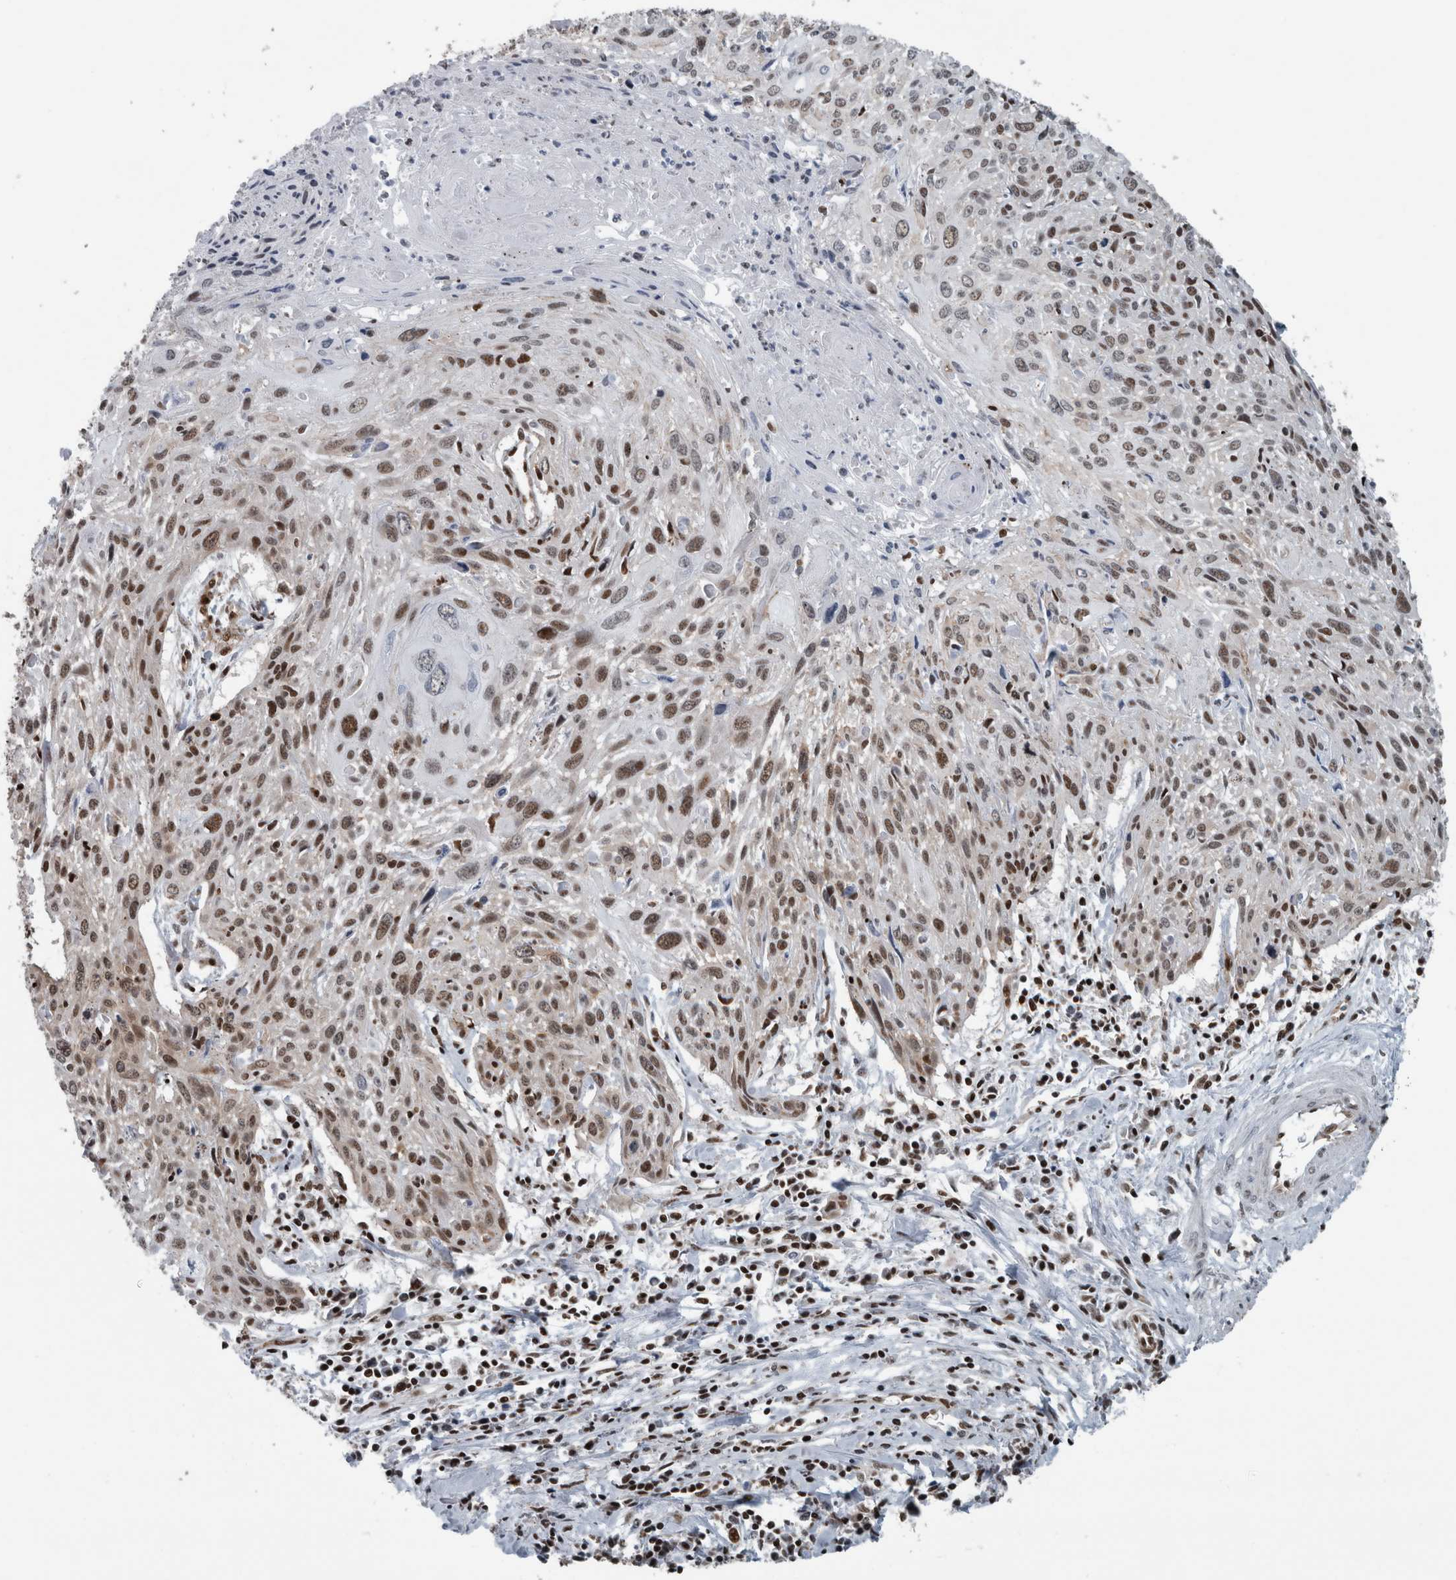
{"staining": {"intensity": "strong", "quantity": "25%-75%", "location": "nuclear"}, "tissue": "cervical cancer", "cell_type": "Tumor cells", "image_type": "cancer", "snomed": [{"axis": "morphology", "description": "Squamous cell carcinoma, NOS"}, {"axis": "topography", "description": "Cervix"}], "caption": "The histopathology image exhibits a brown stain indicating the presence of a protein in the nuclear of tumor cells in cervical cancer (squamous cell carcinoma). (Brightfield microscopy of DAB IHC at high magnification).", "gene": "DNMT3A", "patient": {"sex": "female", "age": 51}}